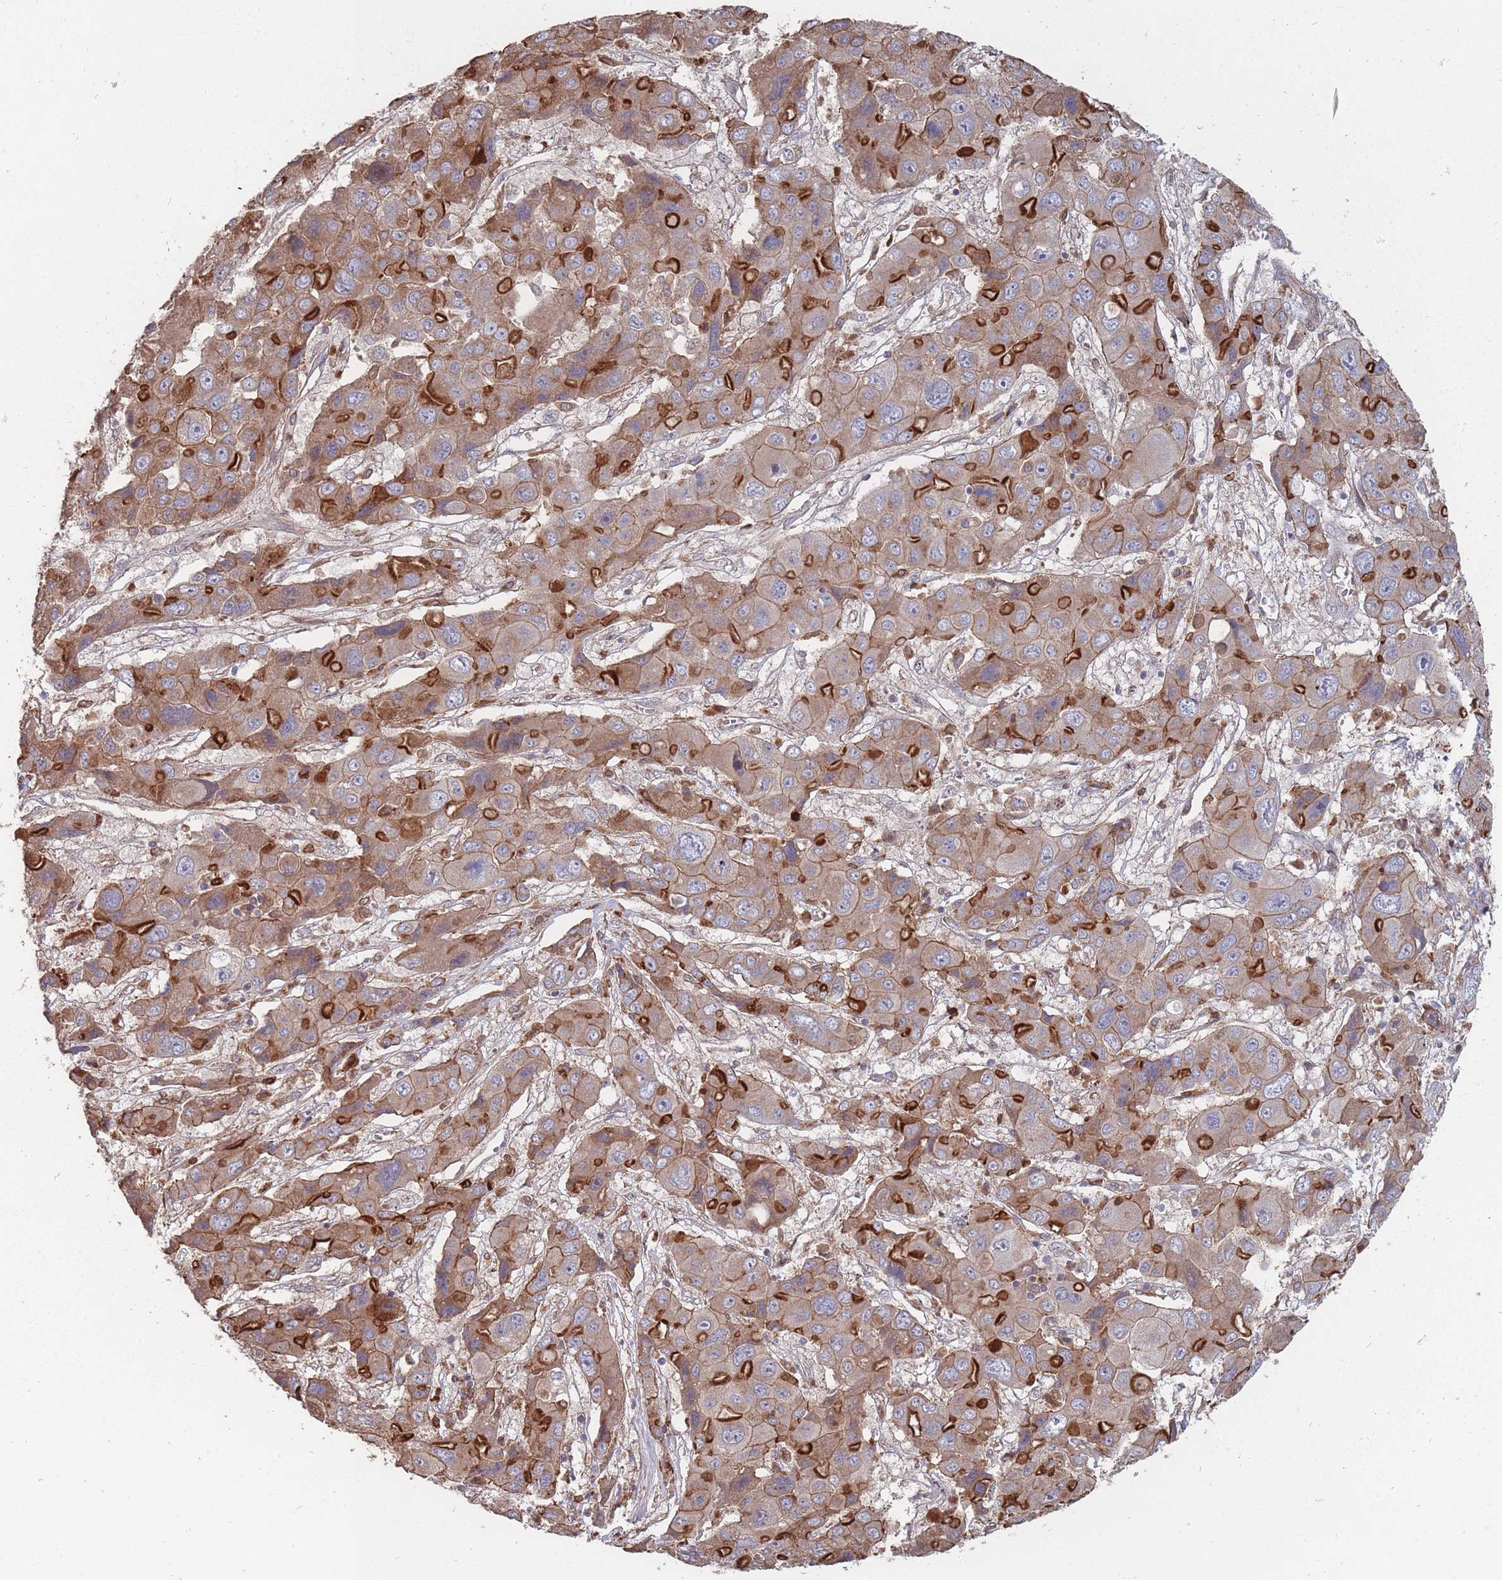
{"staining": {"intensity": "strong", "quantity": "25%-75%", "location": "cytoplasmic/membranous"}, "tissue": "liver cancer", "cell_type": "Tumor cells", "image_type": "cancer", "snomed": [{"axis": "morphology", "description": "Cholangiocarcinoma"}, {"axis": "topography", "description": "Liver"}], "caption": "About 25%-75% of tumor cells in liver cancer (cholangiocarcinoma) display strong cytoplasmic/membranous protein expression as visualized by brown immunohistochemical staining.", "gene": "THSD7B", "patient": {"sex": "male", "age": 67}}